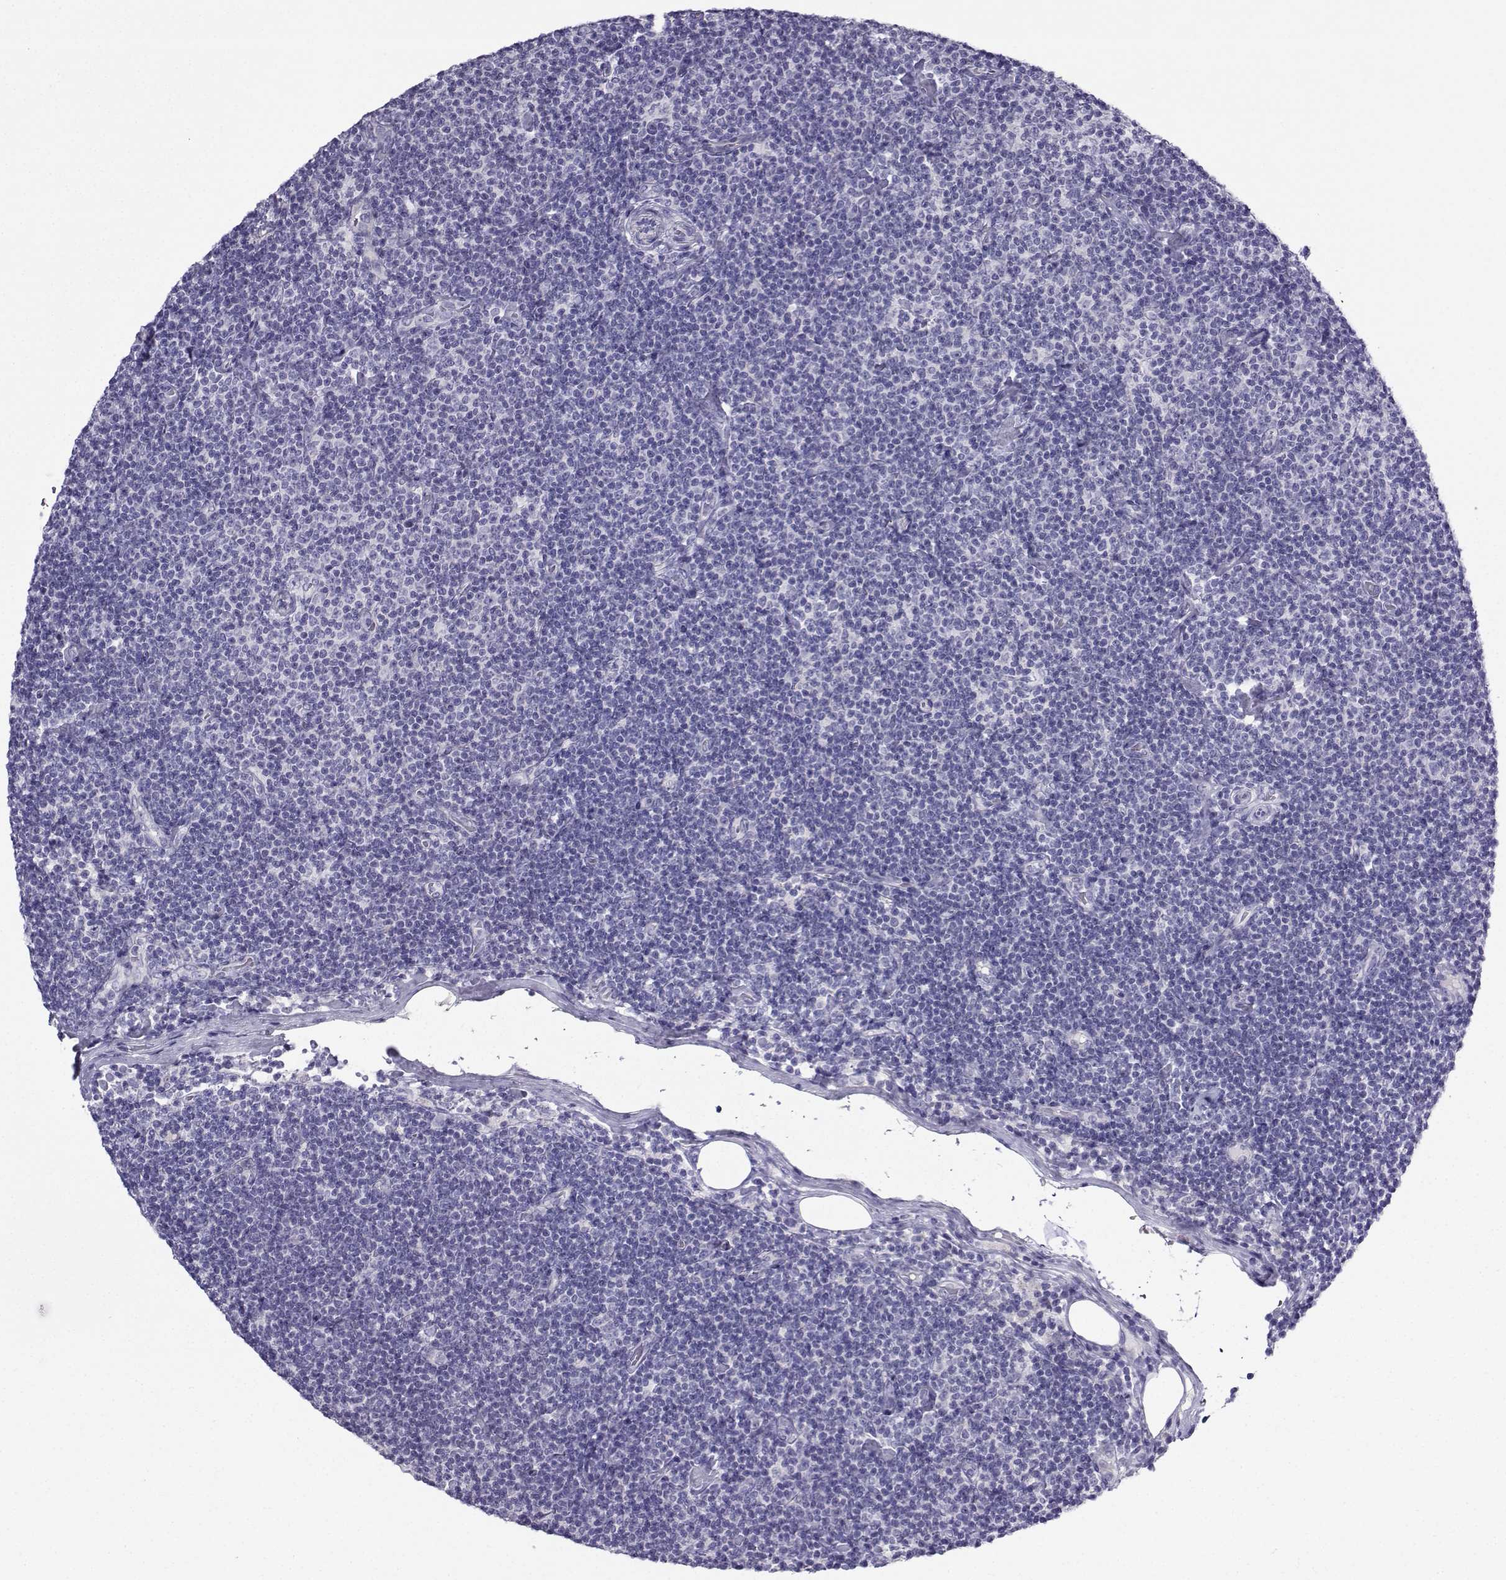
{"staining": {"intensity": "negative", "quantity": "none", "location": "none"}, "tissue": "lymphoma", "cell_type": "Tumor cells", "image_type": "cancer", "snomed": [{"axis": "morphology", "description": "Malignant lymphoma, non-Hodgkin's type, Low grade"}, {"axis": "topography", "description": "Lymph node"}], "caption": "Immunohistochemistry of lymphoma reveals no expression in tumor cells. Brightfield microscopy of immunohistochemistry (IHC) stained with DAB (brown) and hematoxylin (blue), captured at high magnification.", "gene": "FBXO24", "patient": {"sex": "male", "age": 81}}